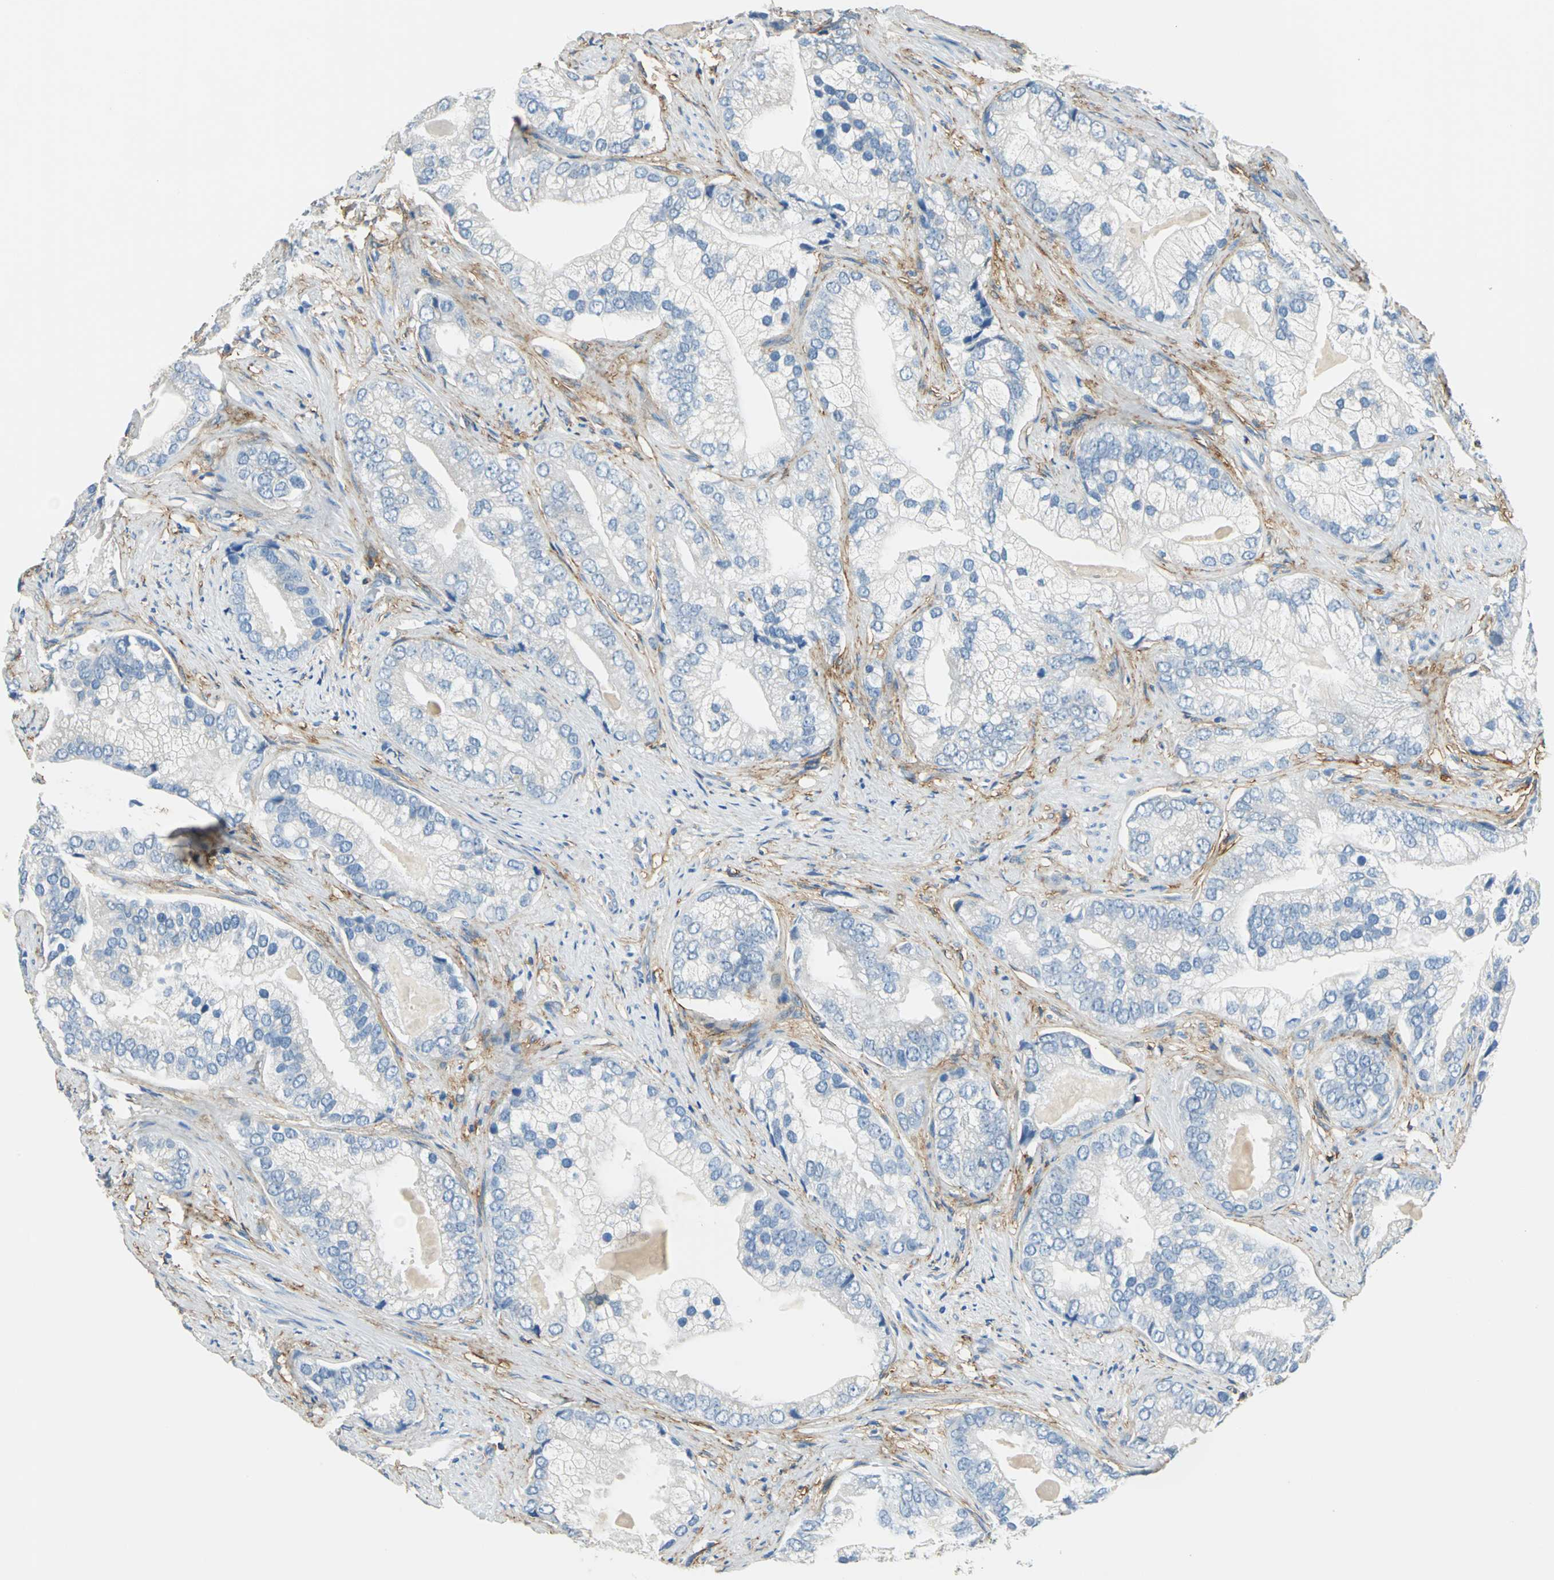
{"staining": {"intensity": "negative", "quantity": "none", "location": "none"}, "tissue": "prostate cancer", "cell_type": "Tumor cells", "image_type": "cancer", "snomed": [{"axis": "morphology", "description": "Adenocarcinoma, Low grade"}, {"axis": "topography", "description": "Prostate"}], "caption": "This is an IHC image of human prostate cancer (low-grade adenocarcinoma). There is no positivity in tumor cells.", "gene": "AKAP12", "patient": {"sex": "male", "age": 71}}